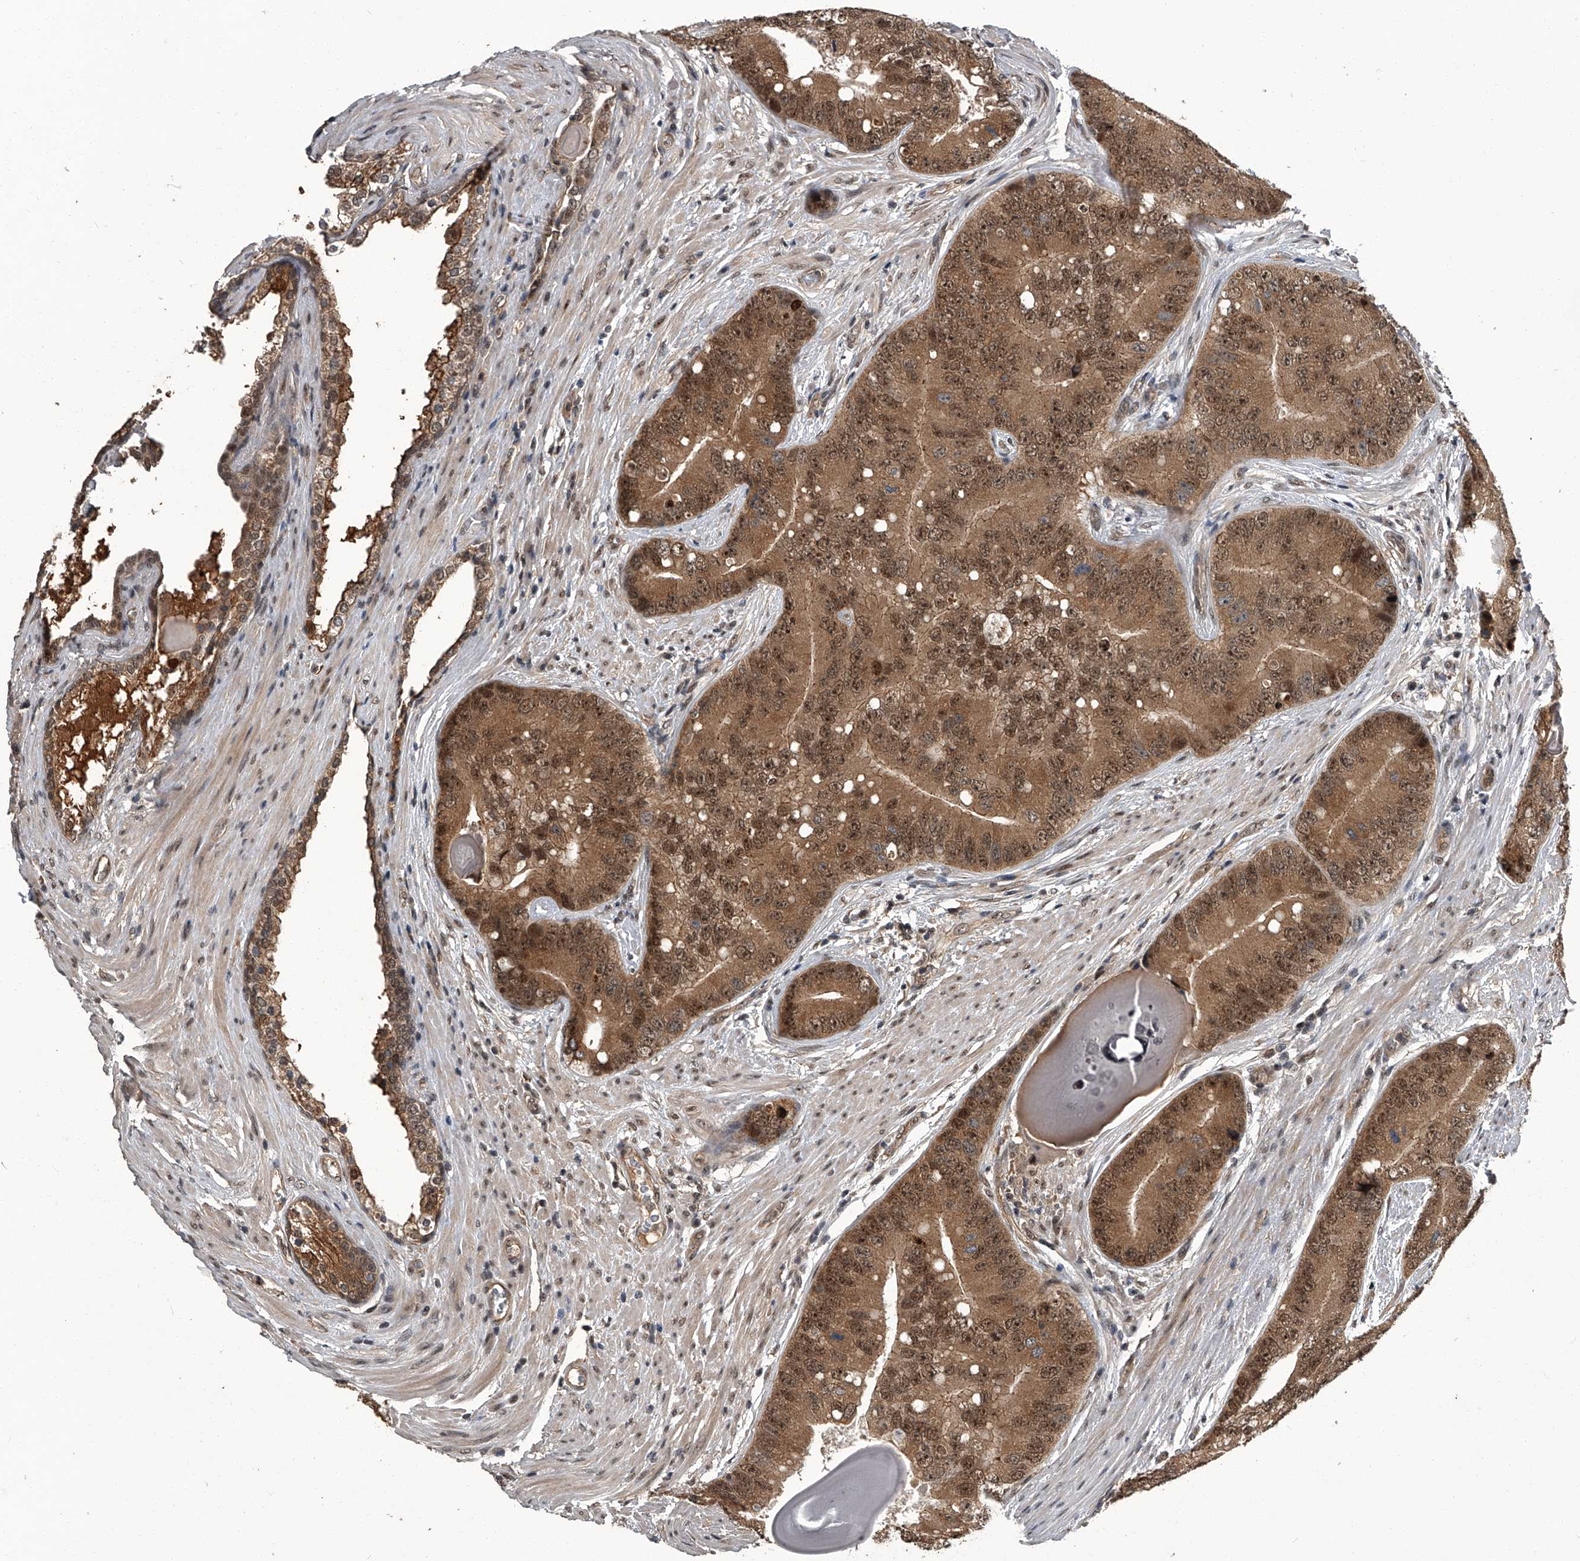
{"staining": {"intensity": "moderate", "quantity": ">75%", "location": "cytoplasmic/membranous,nuclear"}, "tissue": "prostate cancer", "cell_type": "Tumor cells", "image_type": "cancer", "snomed": [{"axis": "morphology", "description": "Adenocarcinoma, High grade"}, {"axis": "topography", "description": "Prostate"}], "caption": "A micrograph showing moderate cytoplasmic/membranous and nuclear expression in about >75% of tumor cells in high-grade adenocarcinoma (prostate), as visualized by brown immunohistochemical staining.", "gene": "SLC12A8", "patient": {"sex": "male", "age": 70}}